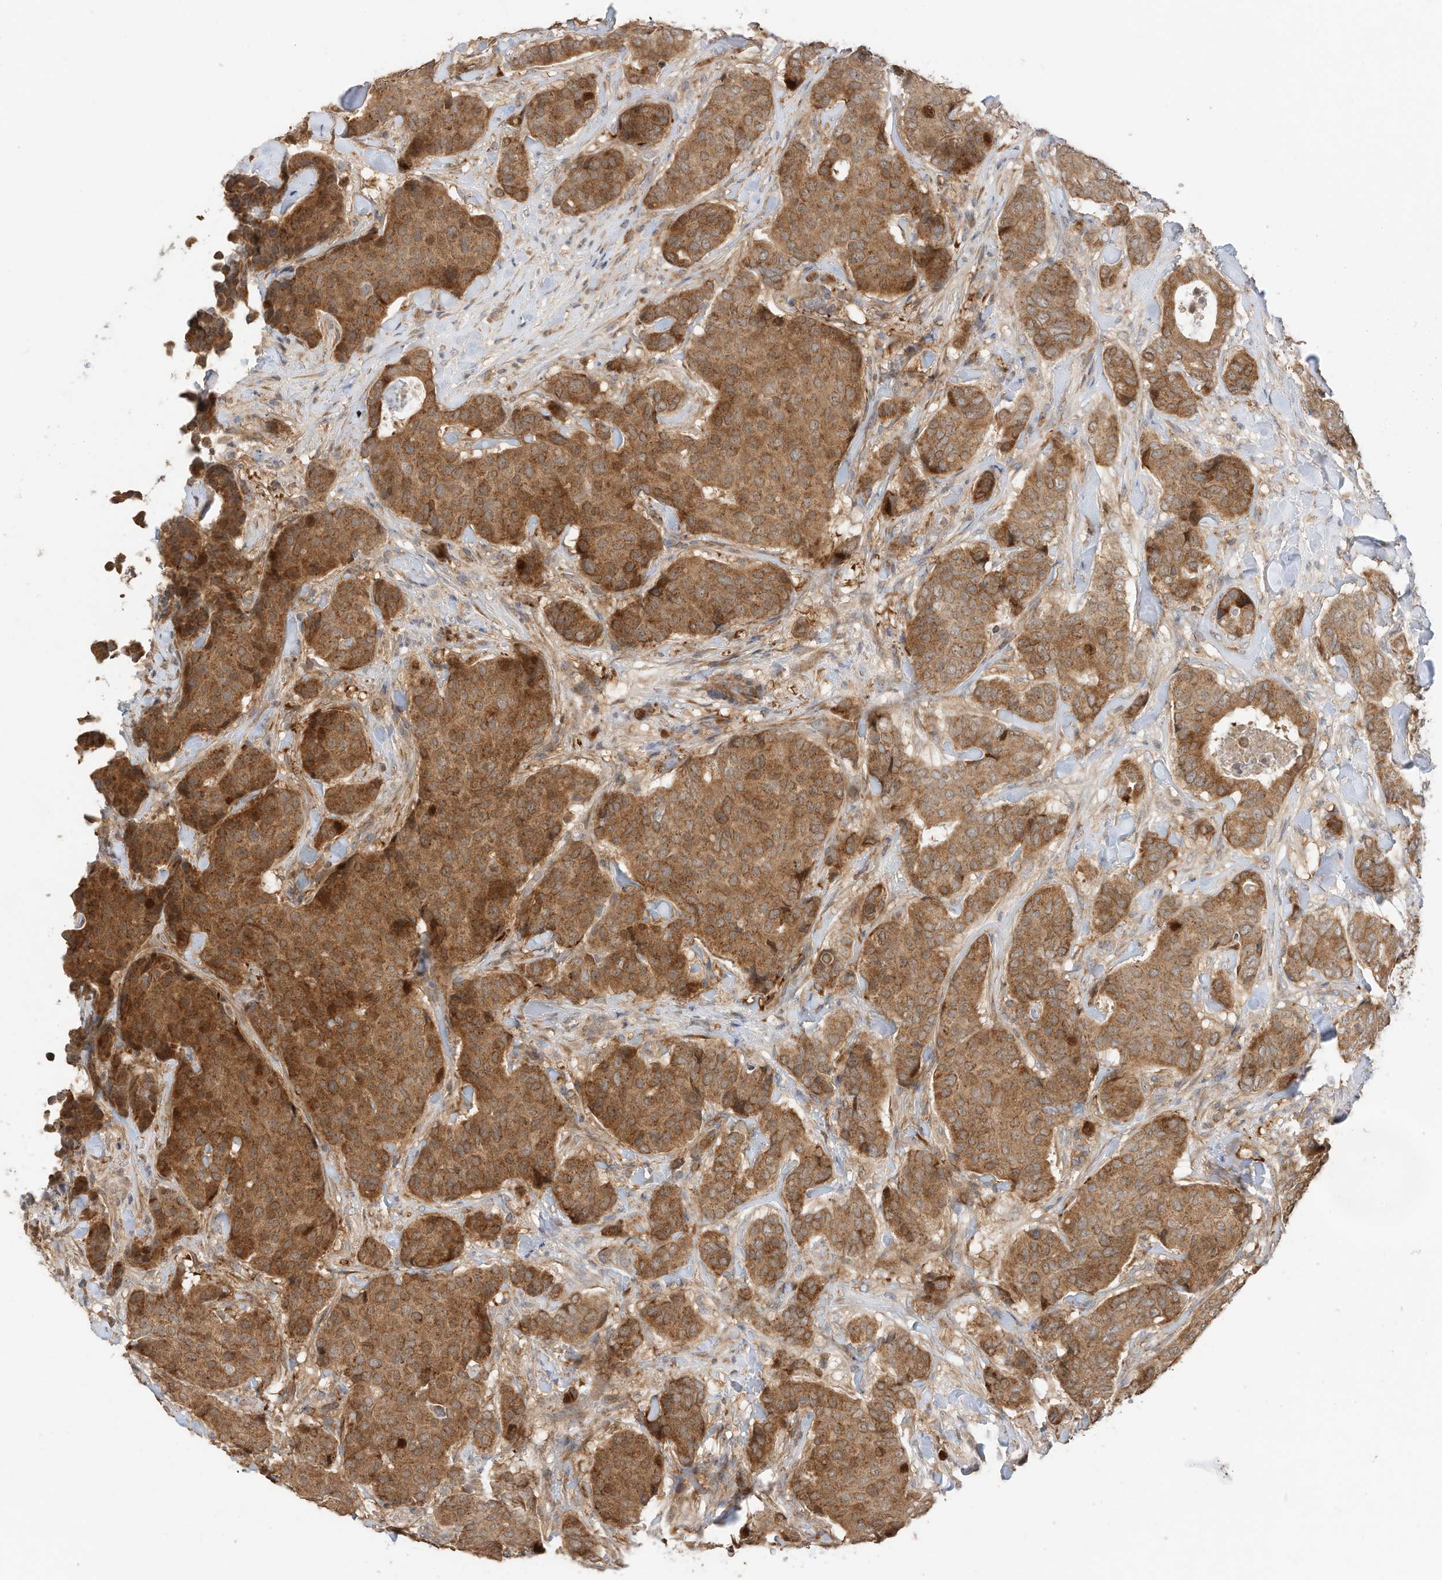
{"staining": {"intensity": "moderate", "quantity": ">75%", "location": "cytoplasmic/membranous"}, "tissue": "breast cancer", "cell_type": "Tumor cells", "image_type": "cancer", "snomed": [{"axis": "morphology", "description": "Duct carcinoma"}, {"axis": "topography", "description": "Breast"}], "caption": "This photomicrograph demonstrates immunohistochemistry staining of breast cancer, with medium moderate cytoplasmic/membranous expression in about >75% of tumor cells.", "gene": "CAGE1", "patient": {"sex": "female", "age": 75}}